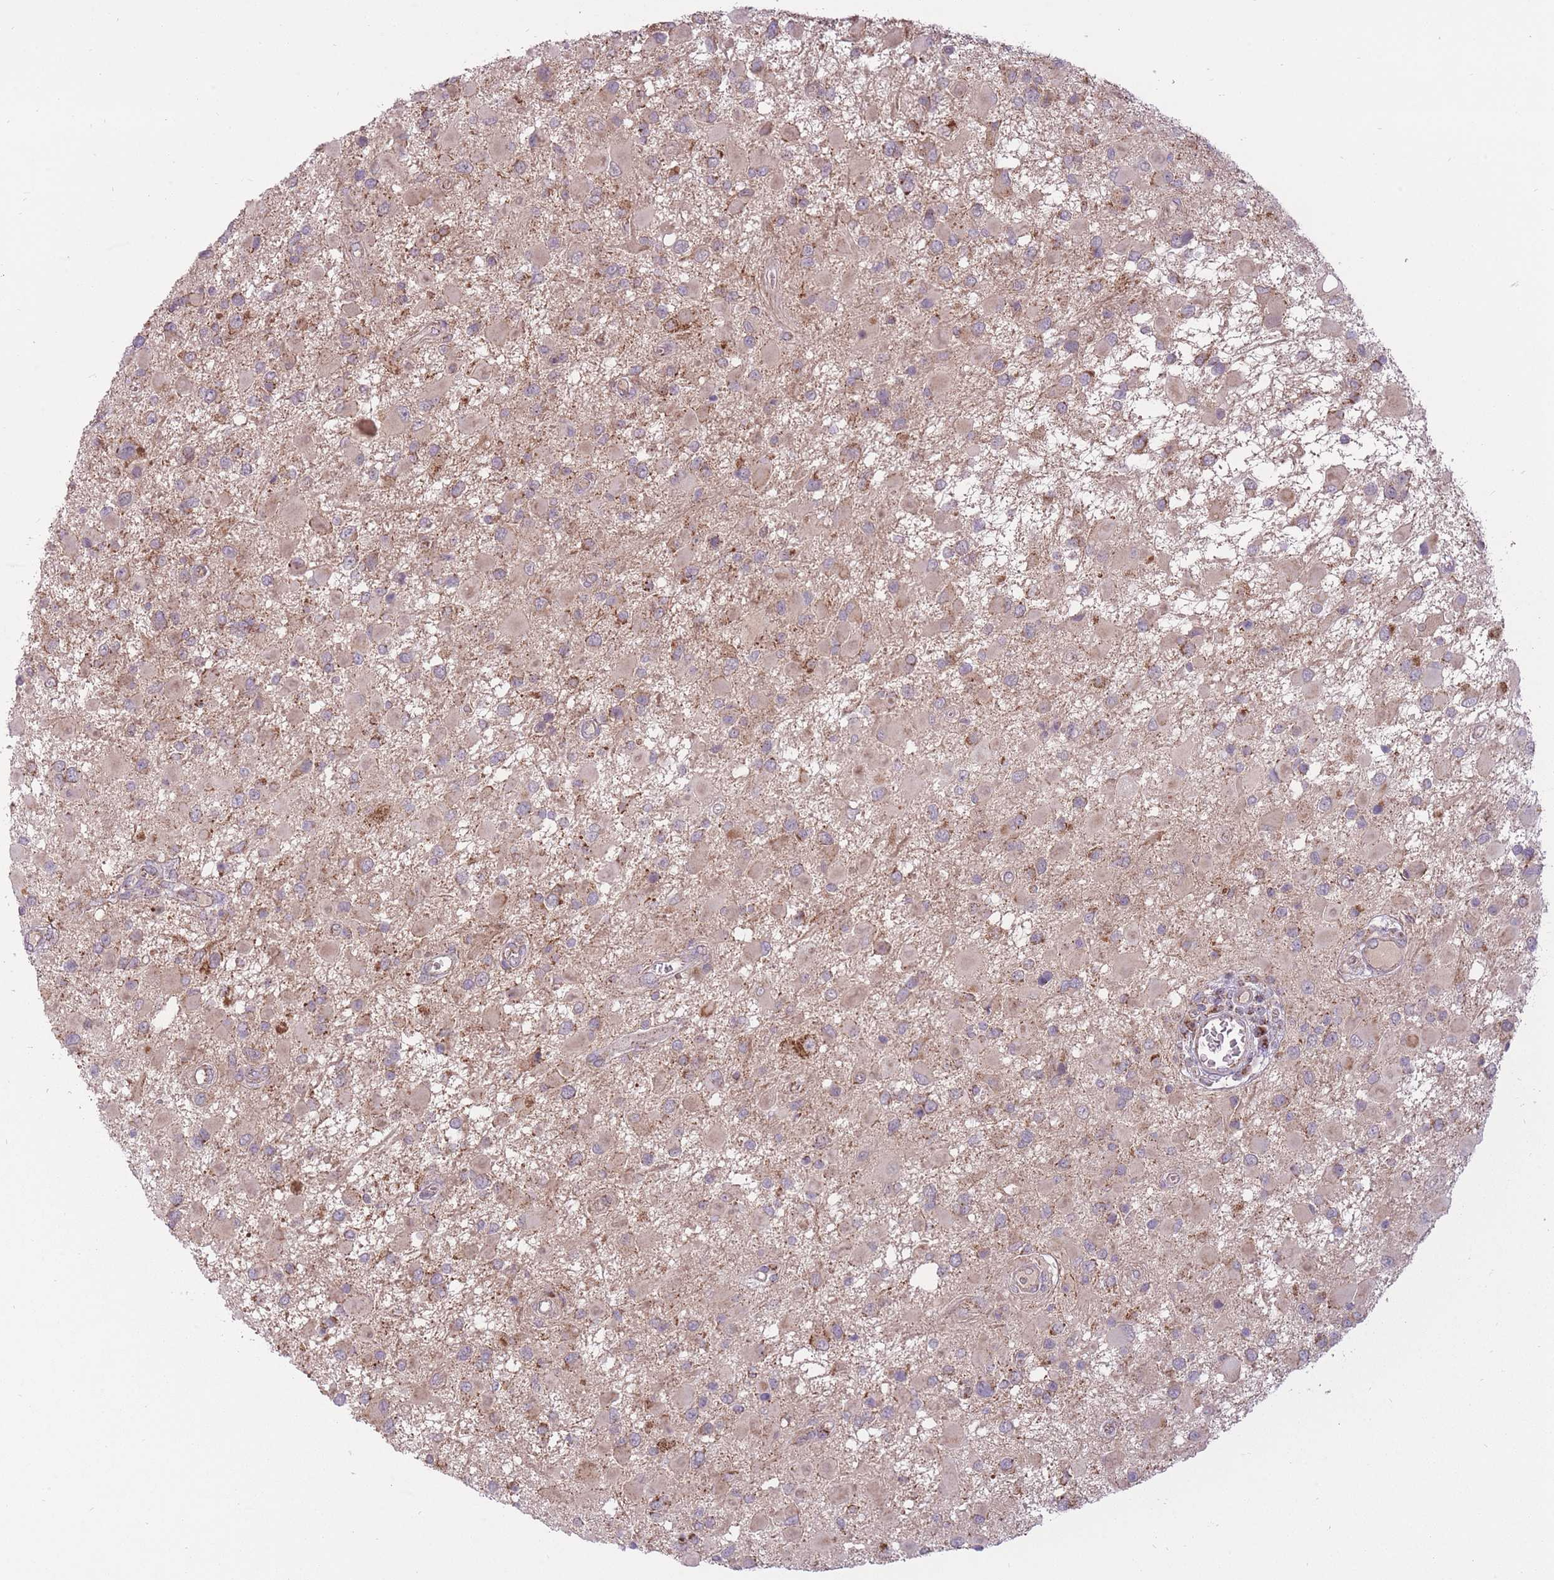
{"staining": {"intensity": "weak", "quantity": "25%-75%", "location": "cytoplasmic/membranous"}, "tissue": "glioma", "cell_type": "Tumor cells", "image_type": "cancer", "snomed": [{"axis": "morphology", "description": "Glioma, malignant, High grade"}, {"axis": "topography", "description": "Brain"}], "caption": "Brown immunohistochemical staining in human glioma exhibits weak cytoplasmic/membranous expression in approximately 25%-75% of tumor cells.", "gene": "LIN7C", "patient": {"sex": "male", "age": 53}}